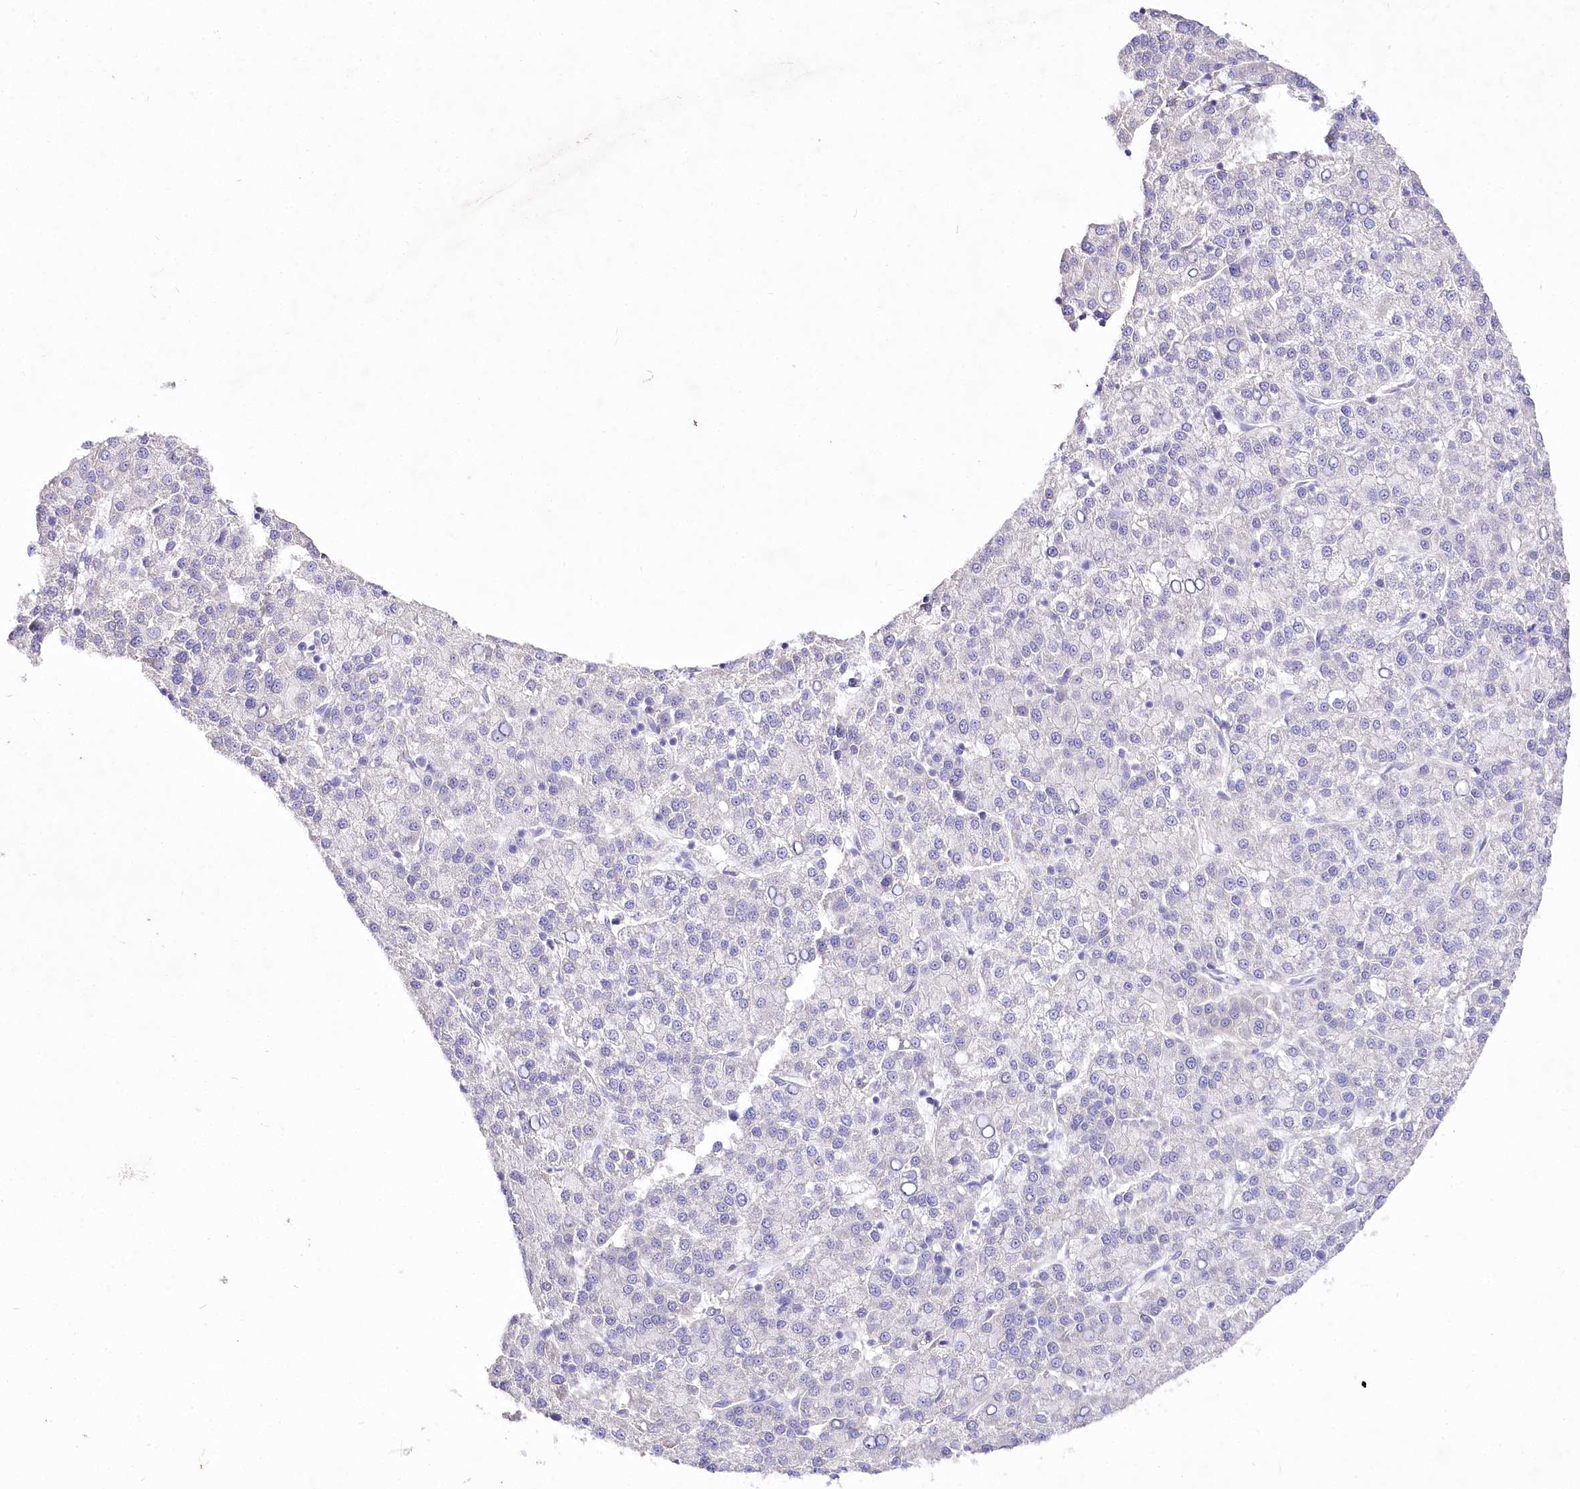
{"staining": {"intensity": "negative", "quantity": "none", "location": "none"}, "tissue": "liver cancer", "cell_type": "Tumor cells", "image_type": "cancer", "snomed": [{"axis": "morphology", "description": "Carcinoma, Hepatocellular, NOS"}, {"axis": "topography", "description": "Liver"}], "caption": "This is an immunohistochemistry image of liver cancer (hepatocellular carcinoma). There is no positivity in tumor cells.", "gene": "LRRC14B", "patient": {"sex": "female", "age": 58}}